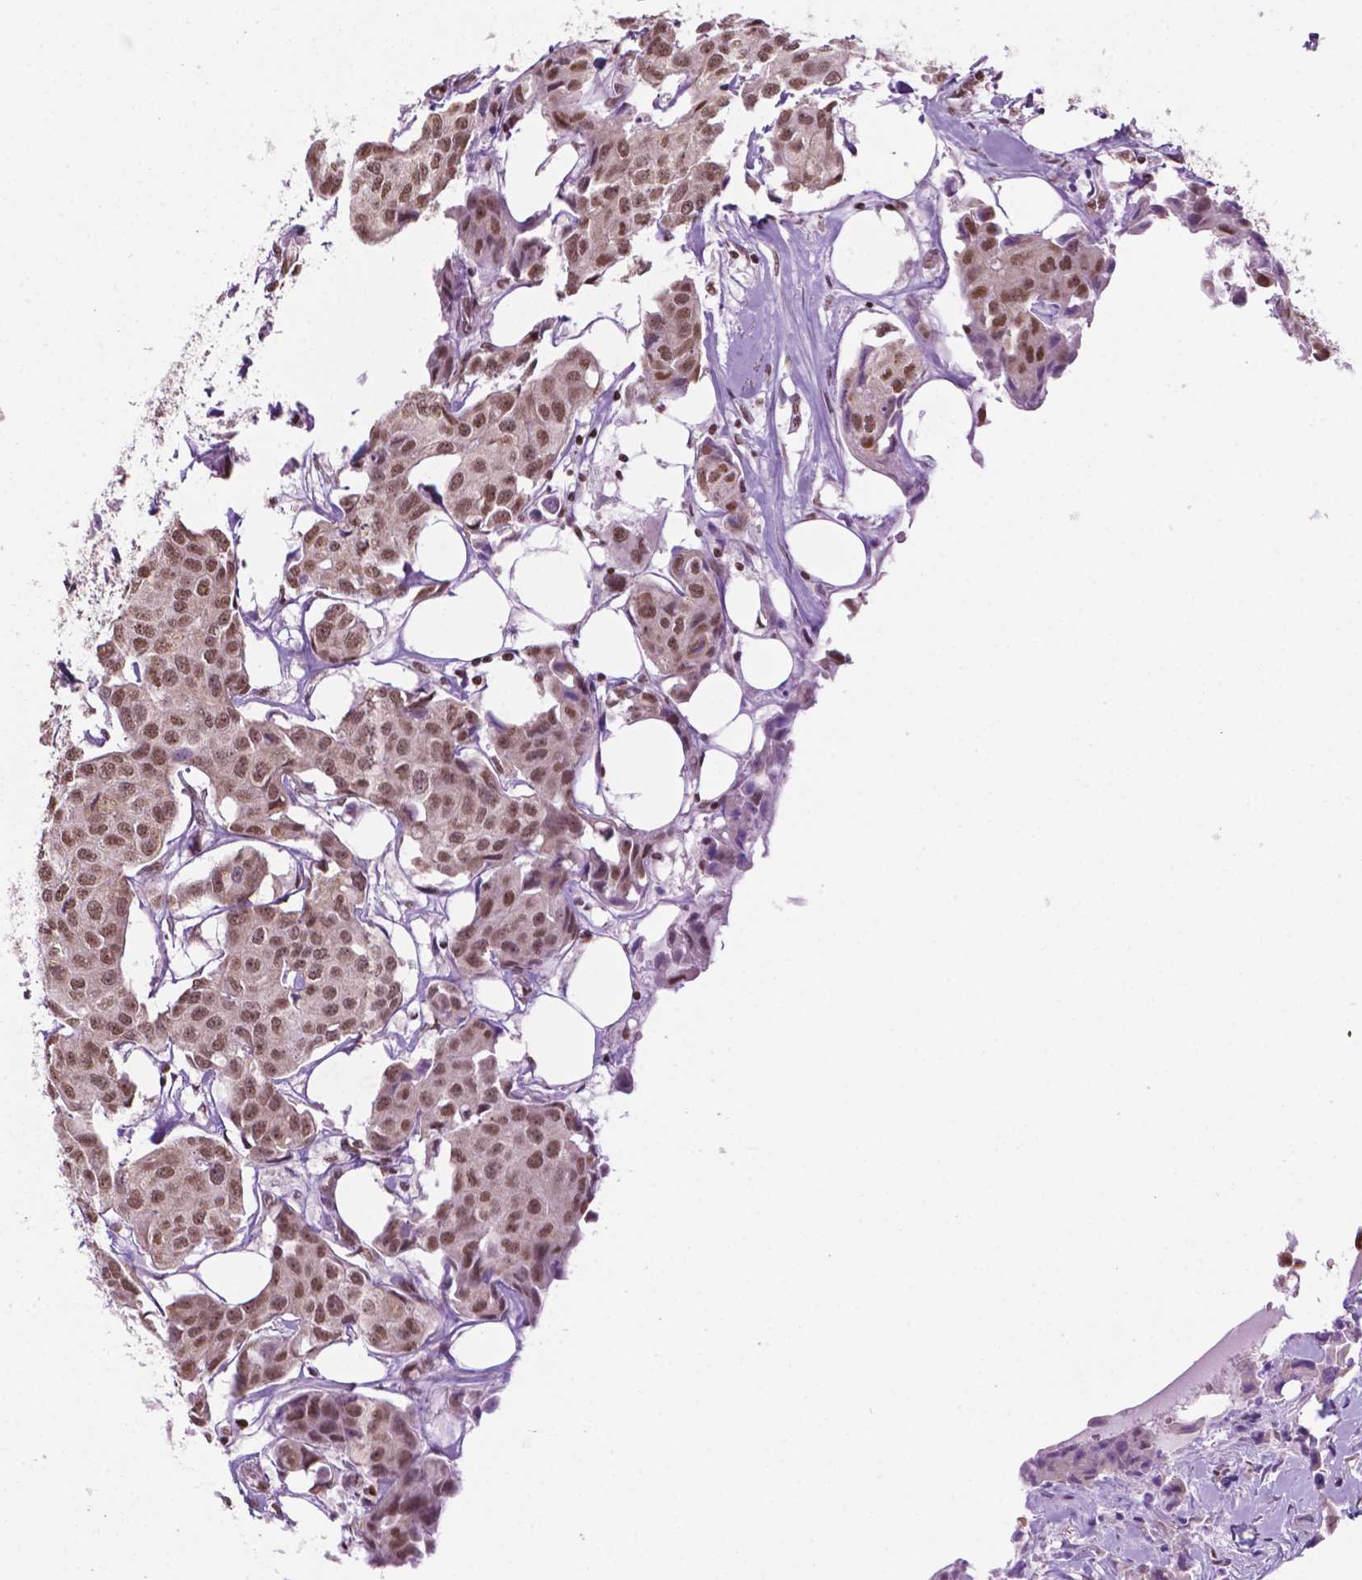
{"staining": {"intensity": "moderate", "quantity": ">75%", "location": "nuclear"}, "tissue": "breast cancer", "cell_type": "Tumor cells", "image_type": "cancer", "snomed": [{"axis": "morphology", "description": "Duct carcinoma"}, {"axis": "topography", "description": "Breast"}, {"axis": "topography", "description": "Lymph node"}], "caption": "Immunohistochemistry (IHC) staining of breast infiltrating ductal carcinoma, which shows medium levels of moderate nuclear expression in about >75% of tumor cells indicating moderate nuclear protein positivity. The staining was performed using DAB (brown) for protein detection and nuclei were counterstained in hematoxylin (blue).", "gene": "COL23A1", "patient": {"sex": "female", "age": 80}}